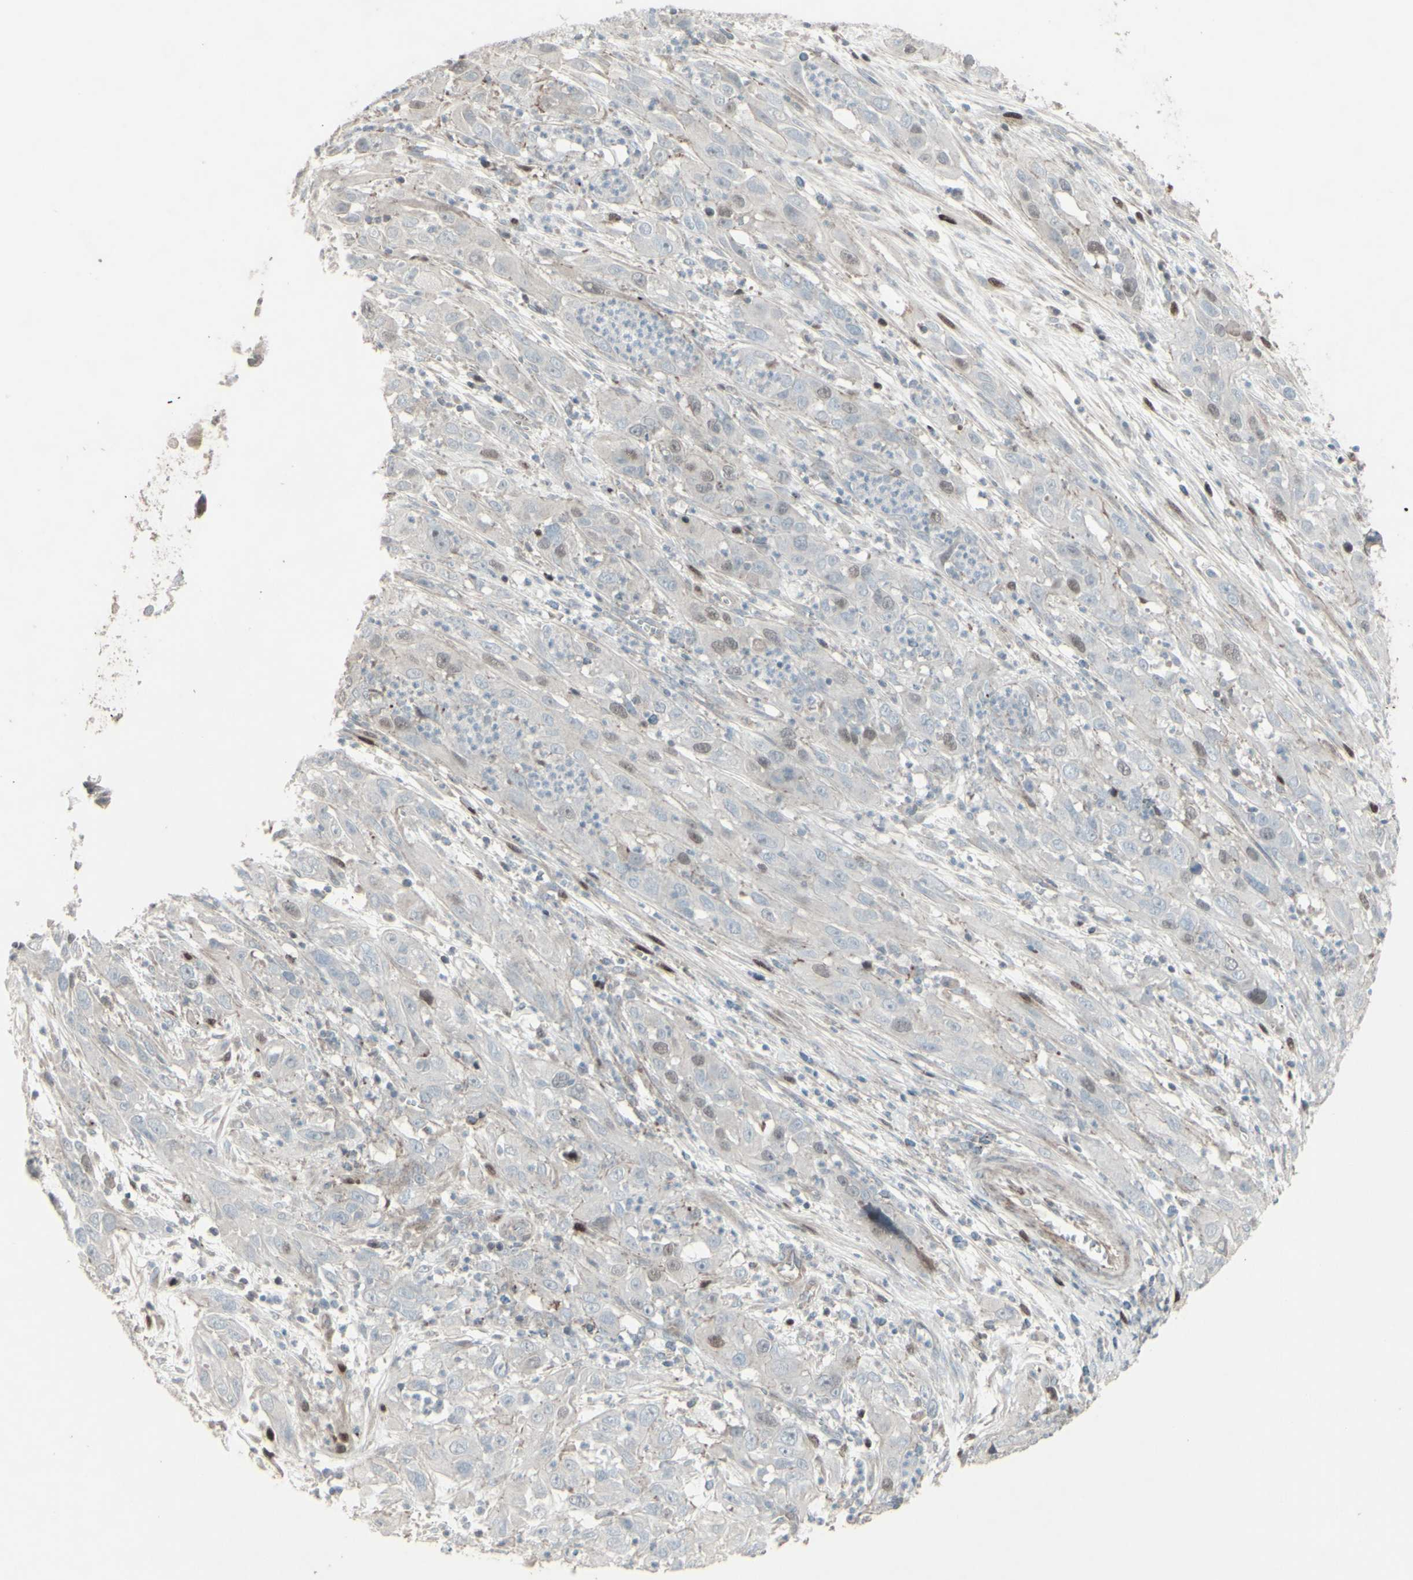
{"staining": {"intensity": "weak", "quantity": "<25%", "location": "nuclear"}, "tissue": "cervical cancer", "cell_type": "Tumor cells", "image_type": "cancer", "snomed": [{"axis": "morphology", "description": "Squamous cell carcinoma, NOS"}, {"axis": "topography", "description": "Cervix"}], "caption": "An image of human cervical squamous cell carcinoma is negative for staining in tumor cells.", "gene": "GMNN", "patient": {"sex": "female", "age": 32}}